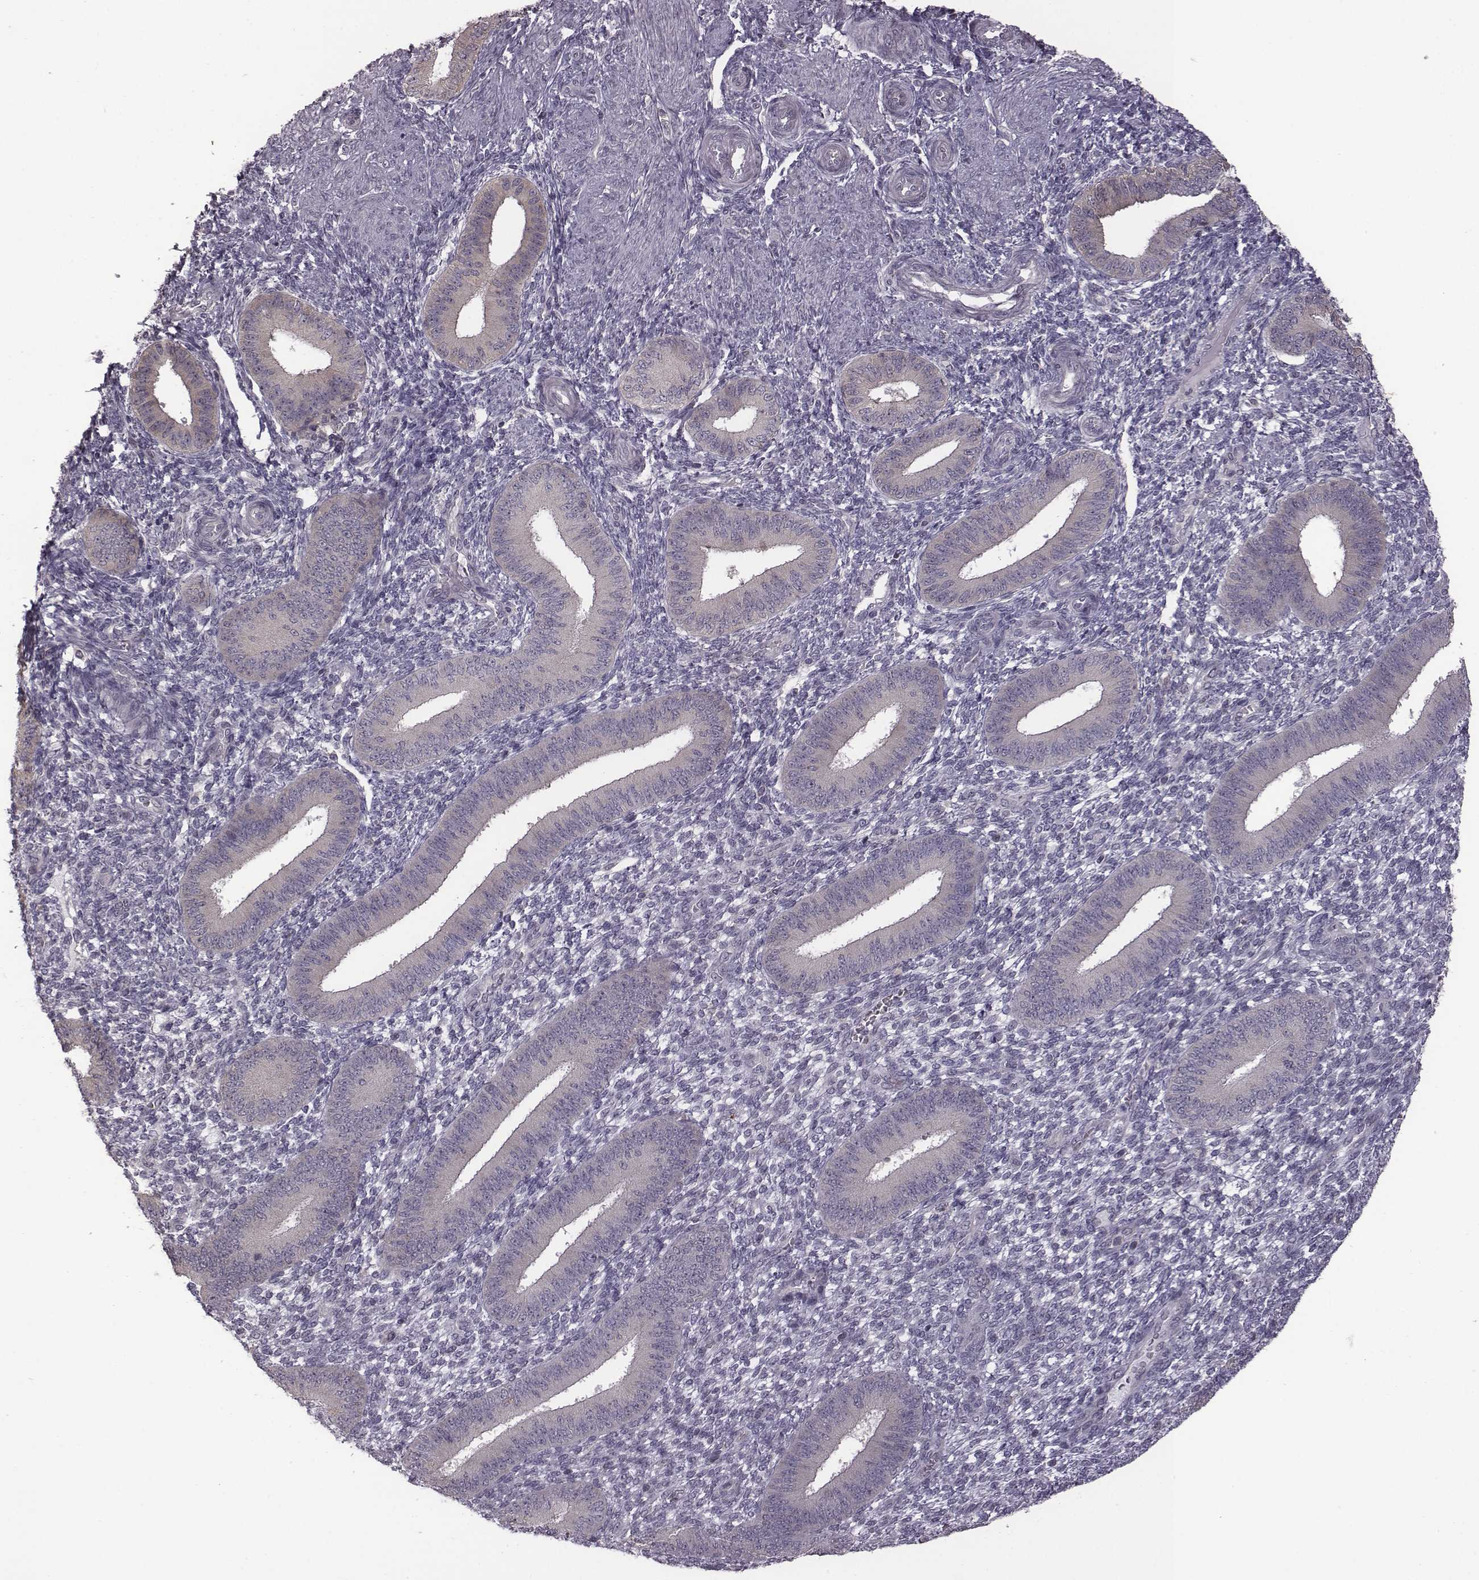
{"staining": {"intensity": "negative", "quantity": "none", "location": "none"}, "tissue": "endometrium", "cell_type": "Cells in endometrial stroma", "image_type": "normal", "snomed": [{"axis": "morphology", "description": "Normal tissue, NOS"}, {"axis": "topography", "description": "Endometrium"}], "caption": "Immunohistochemistry (IHC) image of normal endometrium: endometrium stained with DAB exhibits no significant protein positivity in cells in endometrial stroma. (DAB (3,3'-diaminobenzidine) immunohistochemistry, high magnification).", "gene": "BICDL1", "patient": {"sex": "female", "age": 39}}